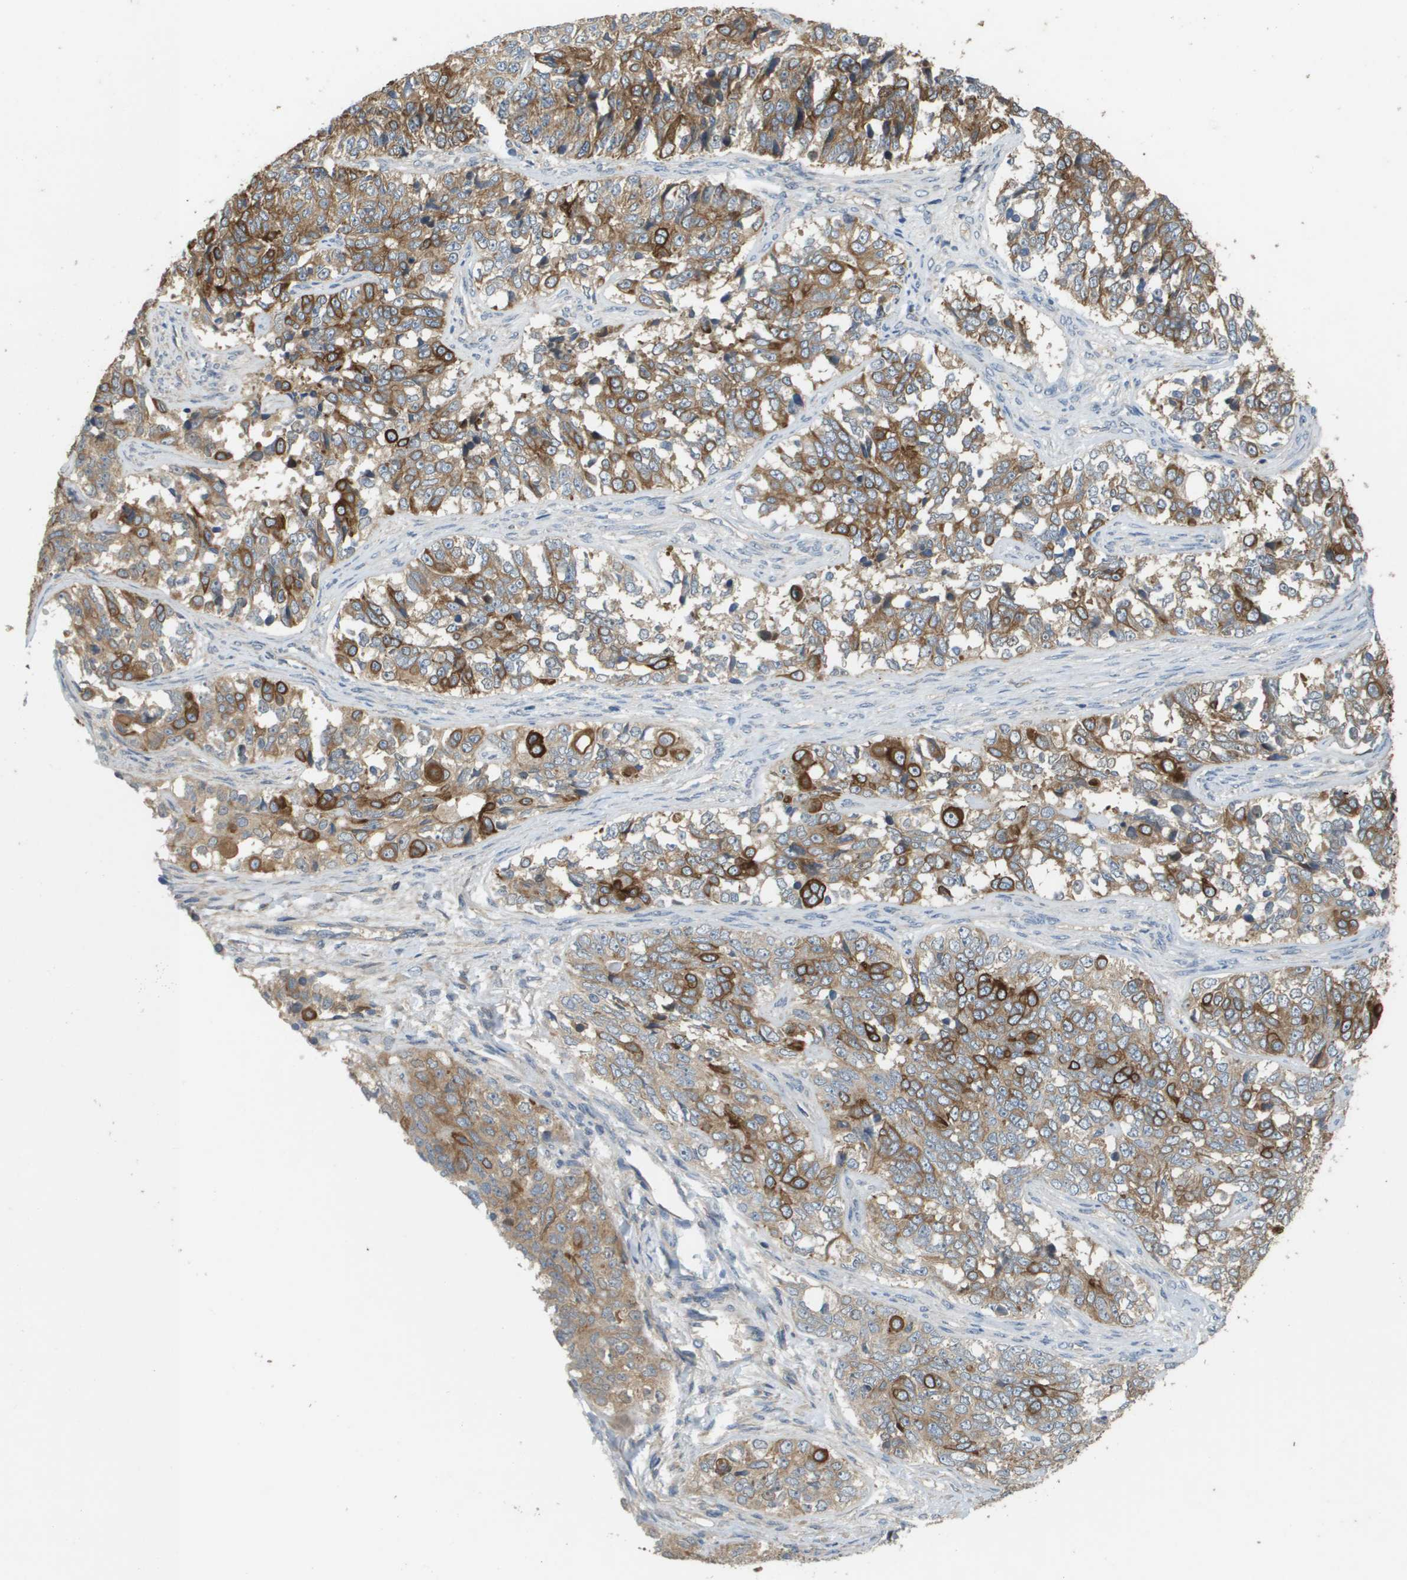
{"staining": {"intensity": "strong", "quantity": "25%-75%", "location": "cytoplasmic/membranous"}, "tissue": "ovarian cancer", "cell_type": "Tumor cells", "image_type": "cancer", "snomed": [{"axis": "morphology", "description": "Carcinoma, endometroid"}, {"axis": "topography", "description": "Ovary"}], "caption": "Ovarian endometroid carcinoma stained for a protein shows strong cytoplasmic/membranous positivity in tumor cells.", "gene": "KRT23", "patient": {"sex": "female", "age": 51}}